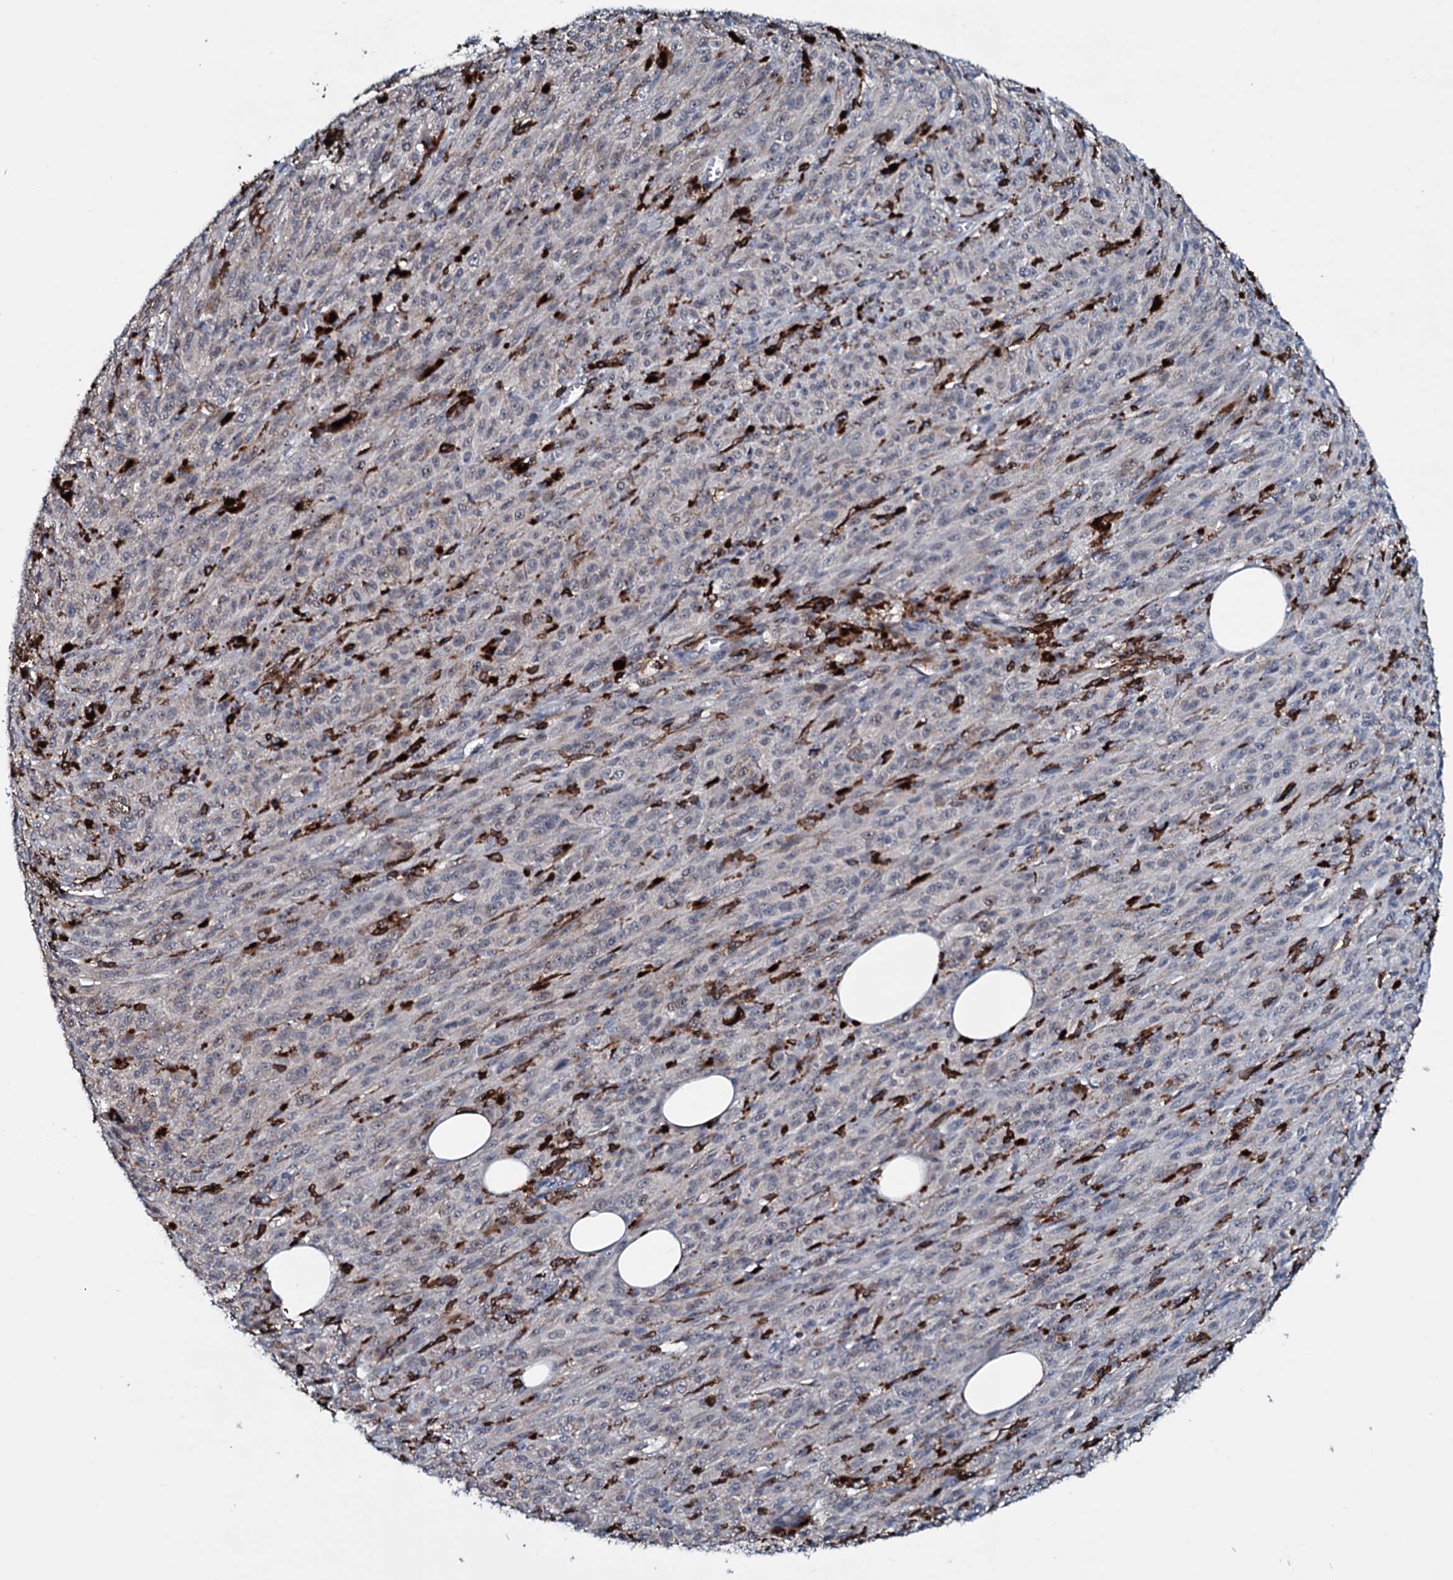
{"staining": {"intensity": "weak", "quantity": "<25%", "location": "cytoplasmic/membranous"}, "tissue": "melanoma", "cell_type": "Tumor cells", "image_type": "cancer", "snomed": [{"axis": "morphology", "description": "Malignant melanoma, NOS"}, {"axis": "topography", "description": "Skin"}], "caption": "Immunohistochemistry photomicrograph of human melanoma stained for a protein (brown), which demonstrates no expression in tumor cells.", "gene": "OGFOD2", "patient": {"sex": "female", "age": 52}}